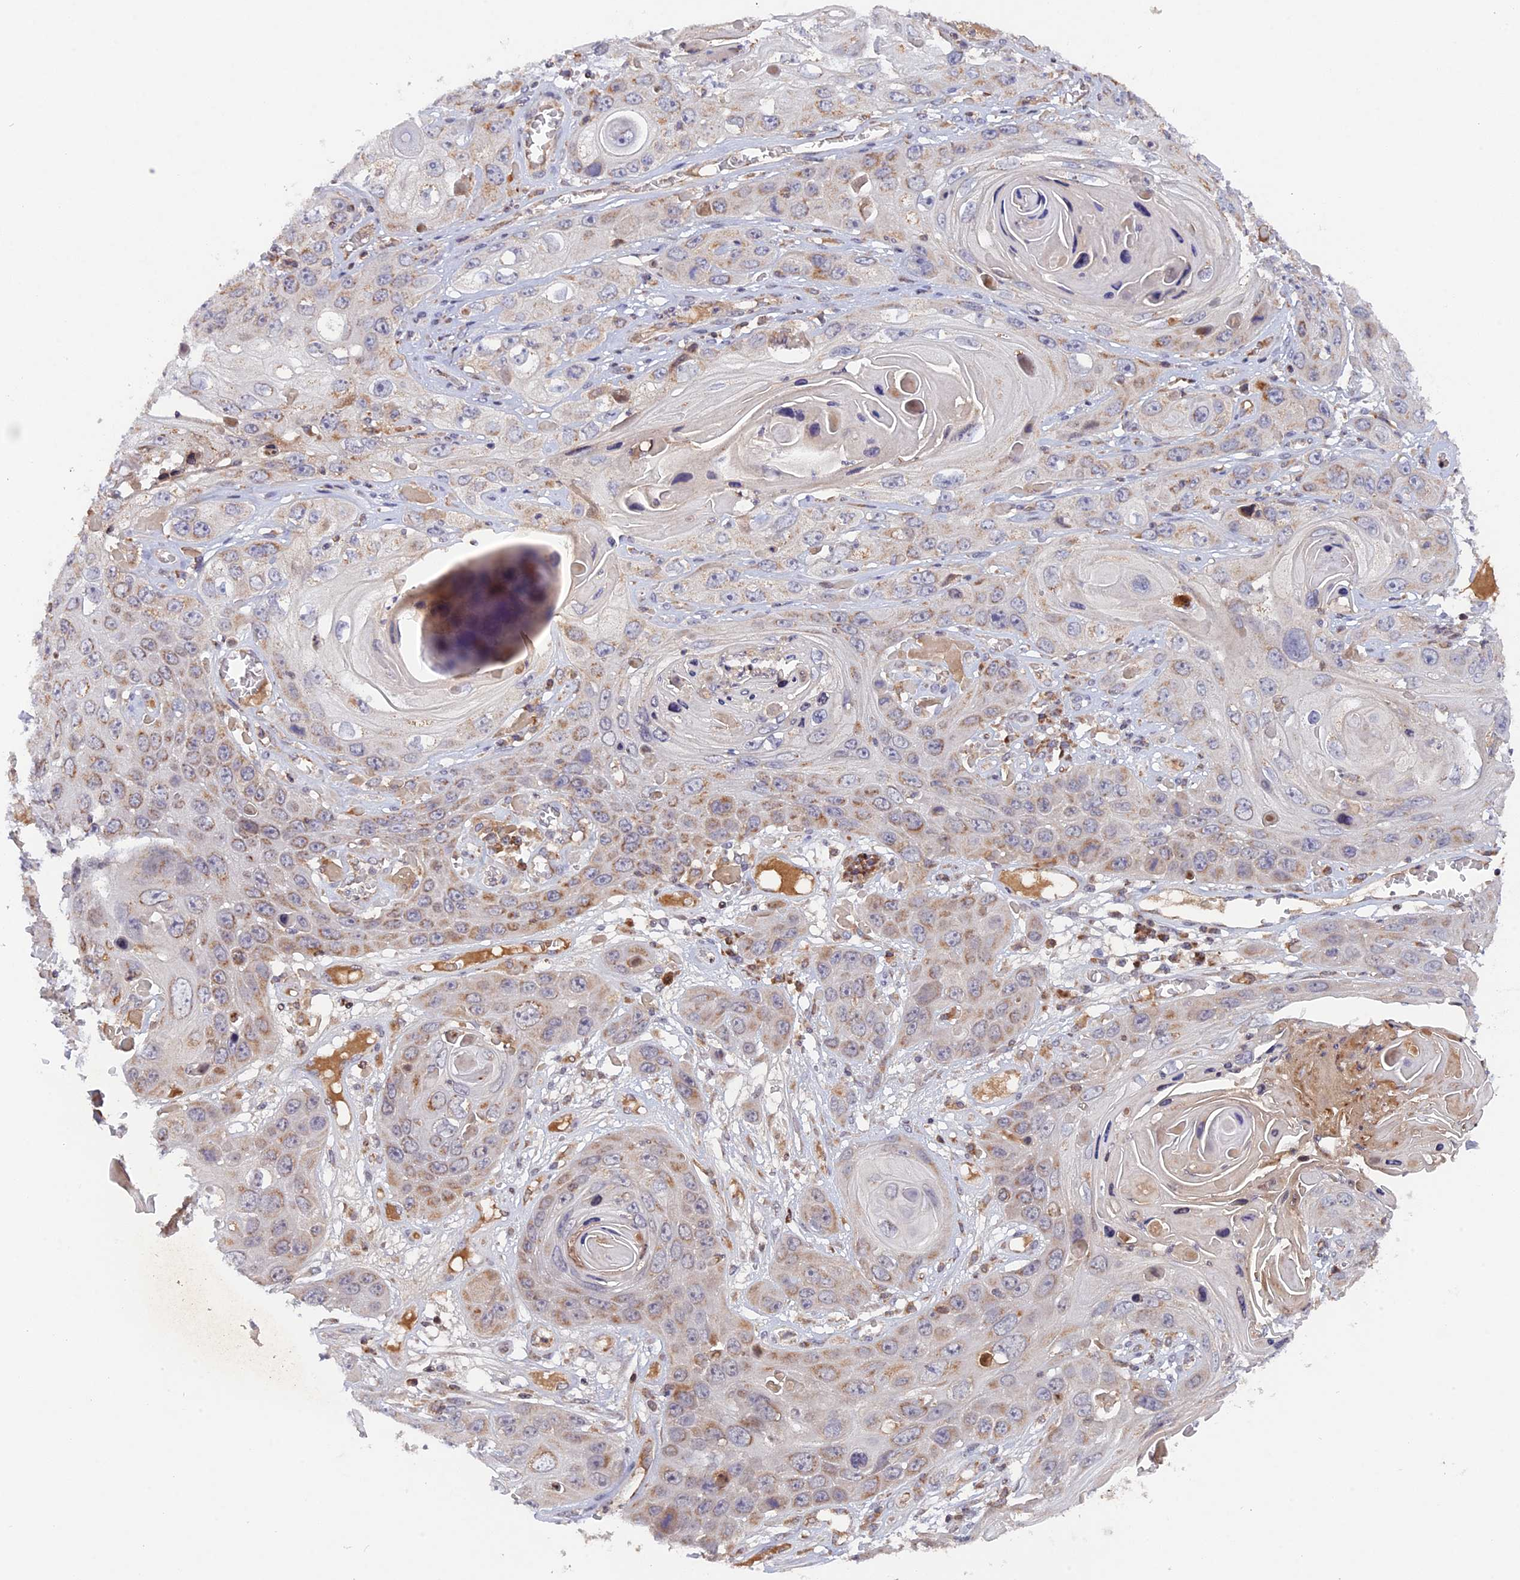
{"staining": {"intensity": "weak", "quantity": "<25%", "location": "cytoplasmic/membranous"}, "tissue": "skin cancer", "cell_type": "Tumor cells", "image_type": "cancer", "snomed": [{"axis": "morphology", "description": "Squamous cell carcinoma, NOS"}, {"axis": "topography", "description": "Skin"}], "caption": "Immunohistochemistry (IHC) image of human skin cancer stained for a protein (brown), which demonstrates no staining in tumor cells.", "gene": "MPV17L", "patient": {"sex": "male", "age": 55}}